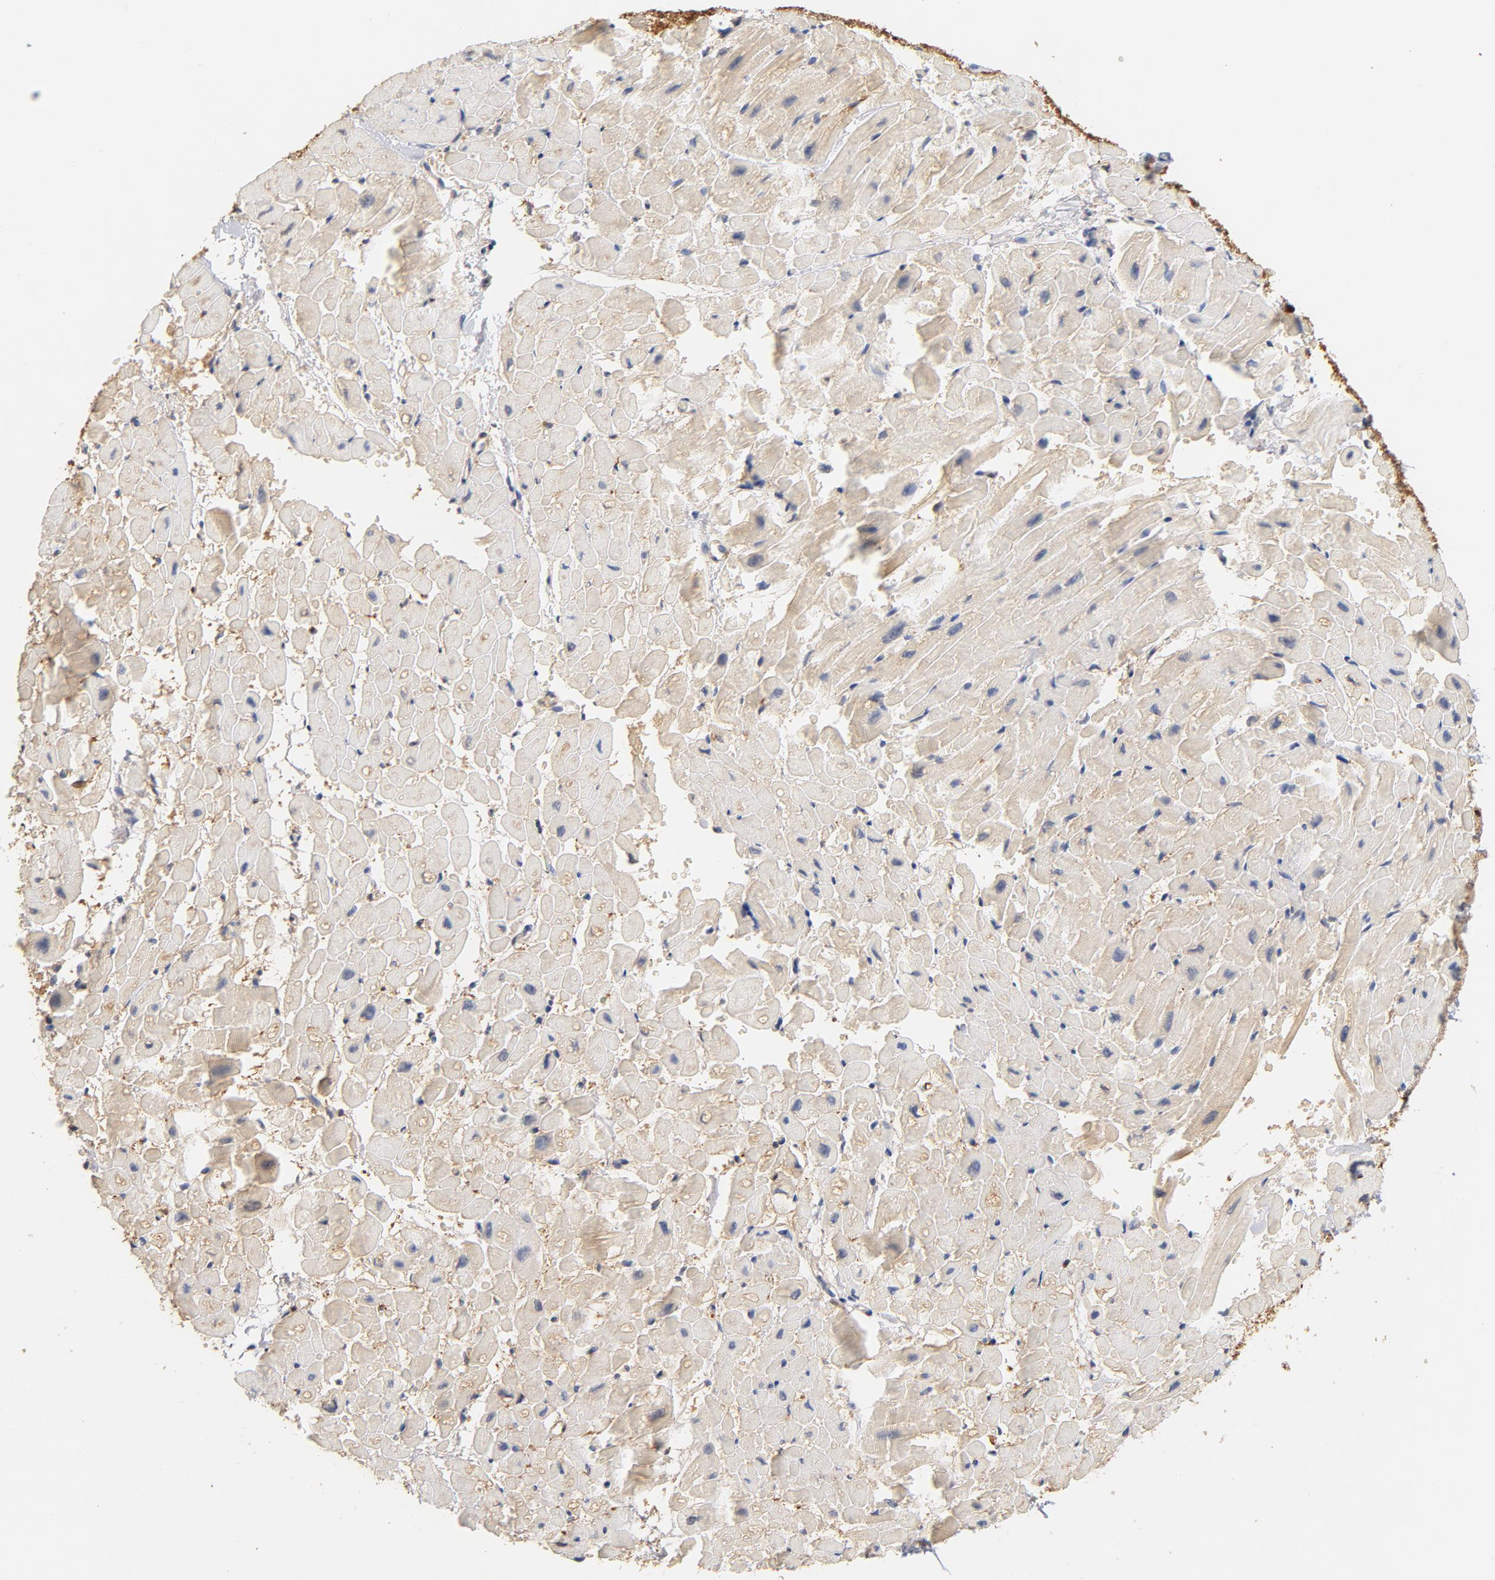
{"staining": {"intensity": "negative", "quantity": "none", "location": "none"}, "tissue": "heart muscle", "cell_type": "Cardiomyocytes", "image_type": "normal", "snomed": [{"axis": "morphology", "description": "Normal tissue, NOS"}, {"axis": "topography", "description": "Heart"}], "caption": "A high-resolution photomicrograph shows immunohistochemistry staining of normal heart muscle, which exhibits no significant expression in cardiomyocytes.", "gene": "EZR", "patient": {"sex": "male", "age": 45}}